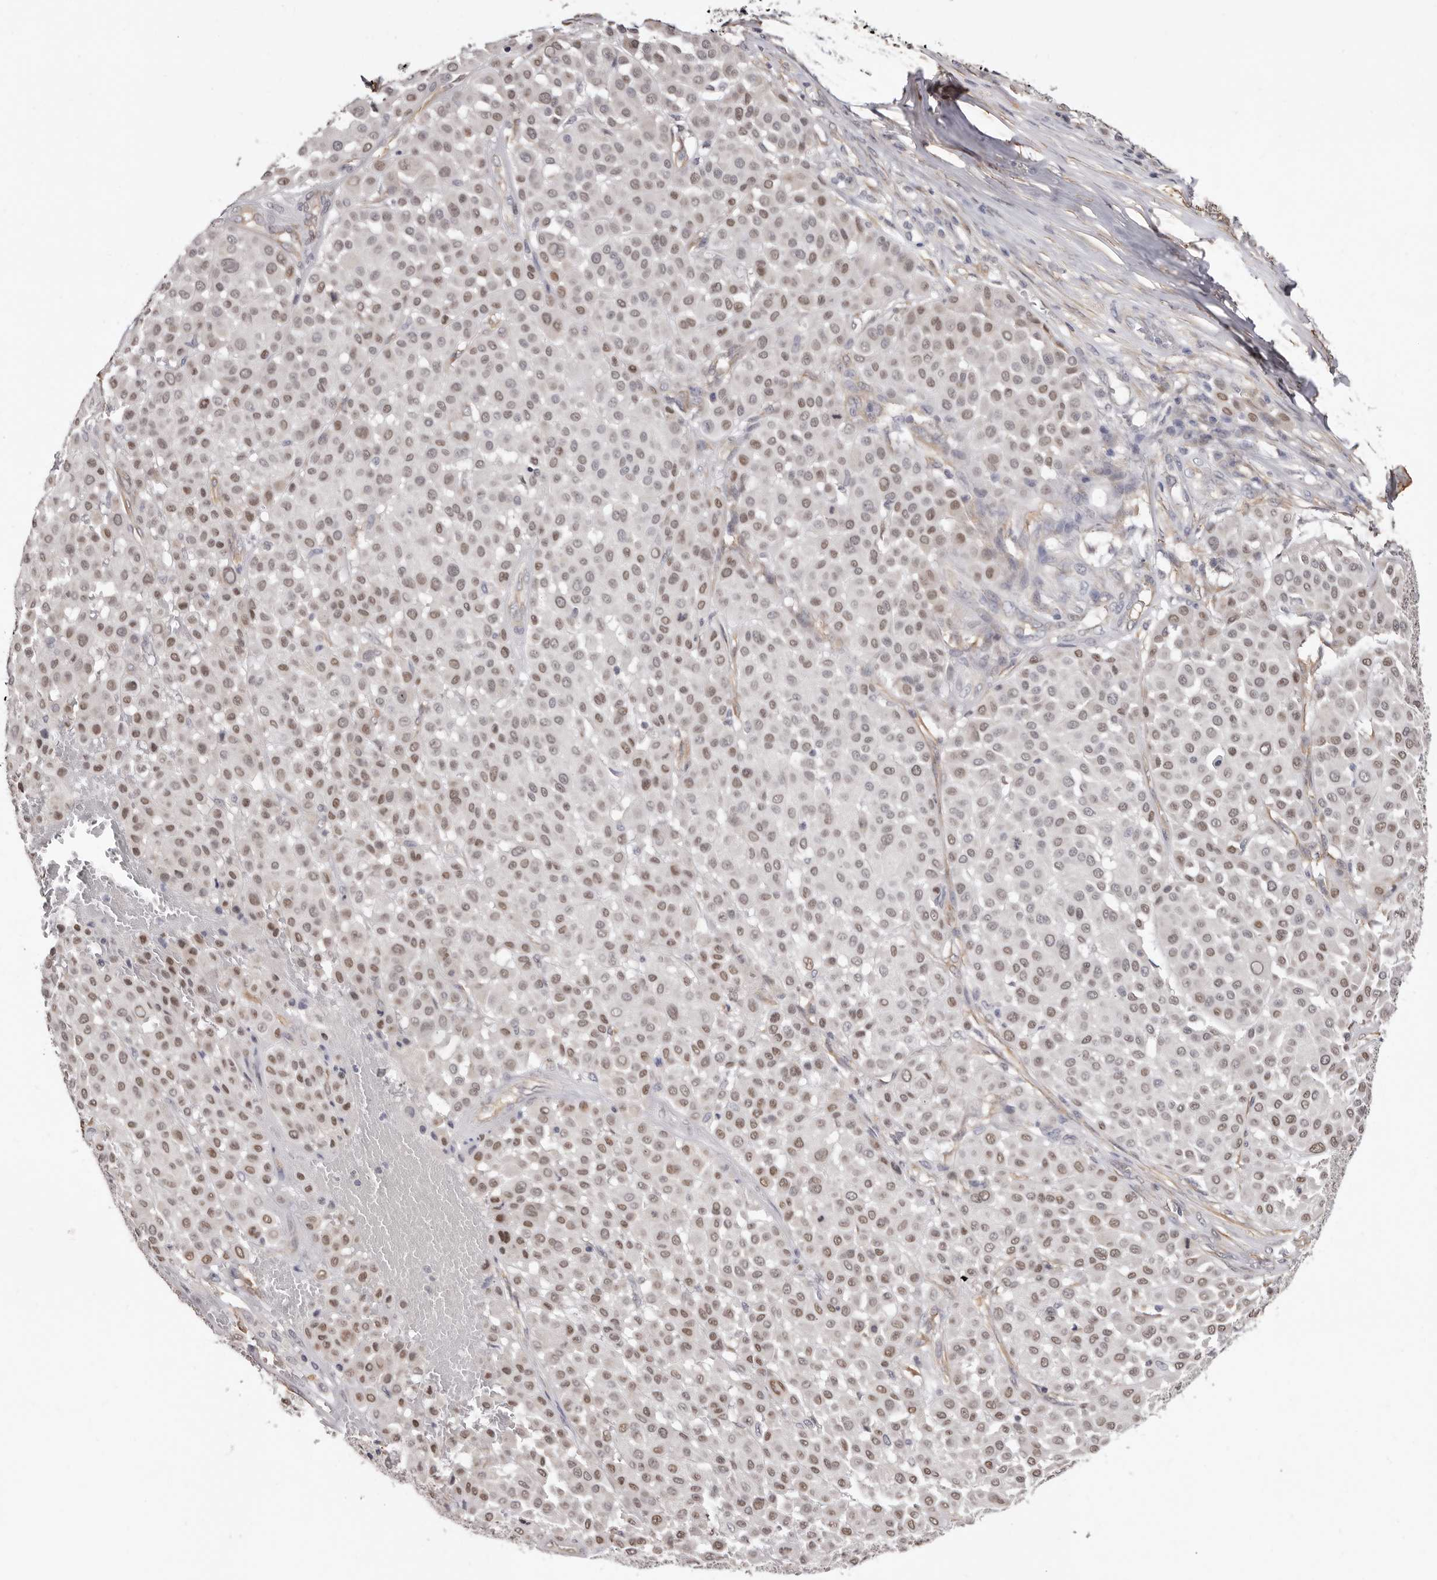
{"staining": {"intensity": "moderate", "quantity": ">75%", "location": "nuclear"}, "tissue": "melanoma", "cell_type": "Tumor cells", "image_type": "cancer", "snomed": [{"axis": "morphology", "description": "Malignant melanoma, Metastatic site"}, {"axis": "topography", "description": "Soft tissue"}], "caption": "Moderate nuclear protein positivity is seen in about >75% of tumor cells in melanoma. (DAB IHC with brightfield microscopy, high magnification).", "gene": "KHDRBS2", "patient": {"sex": "male", "age": 41}}